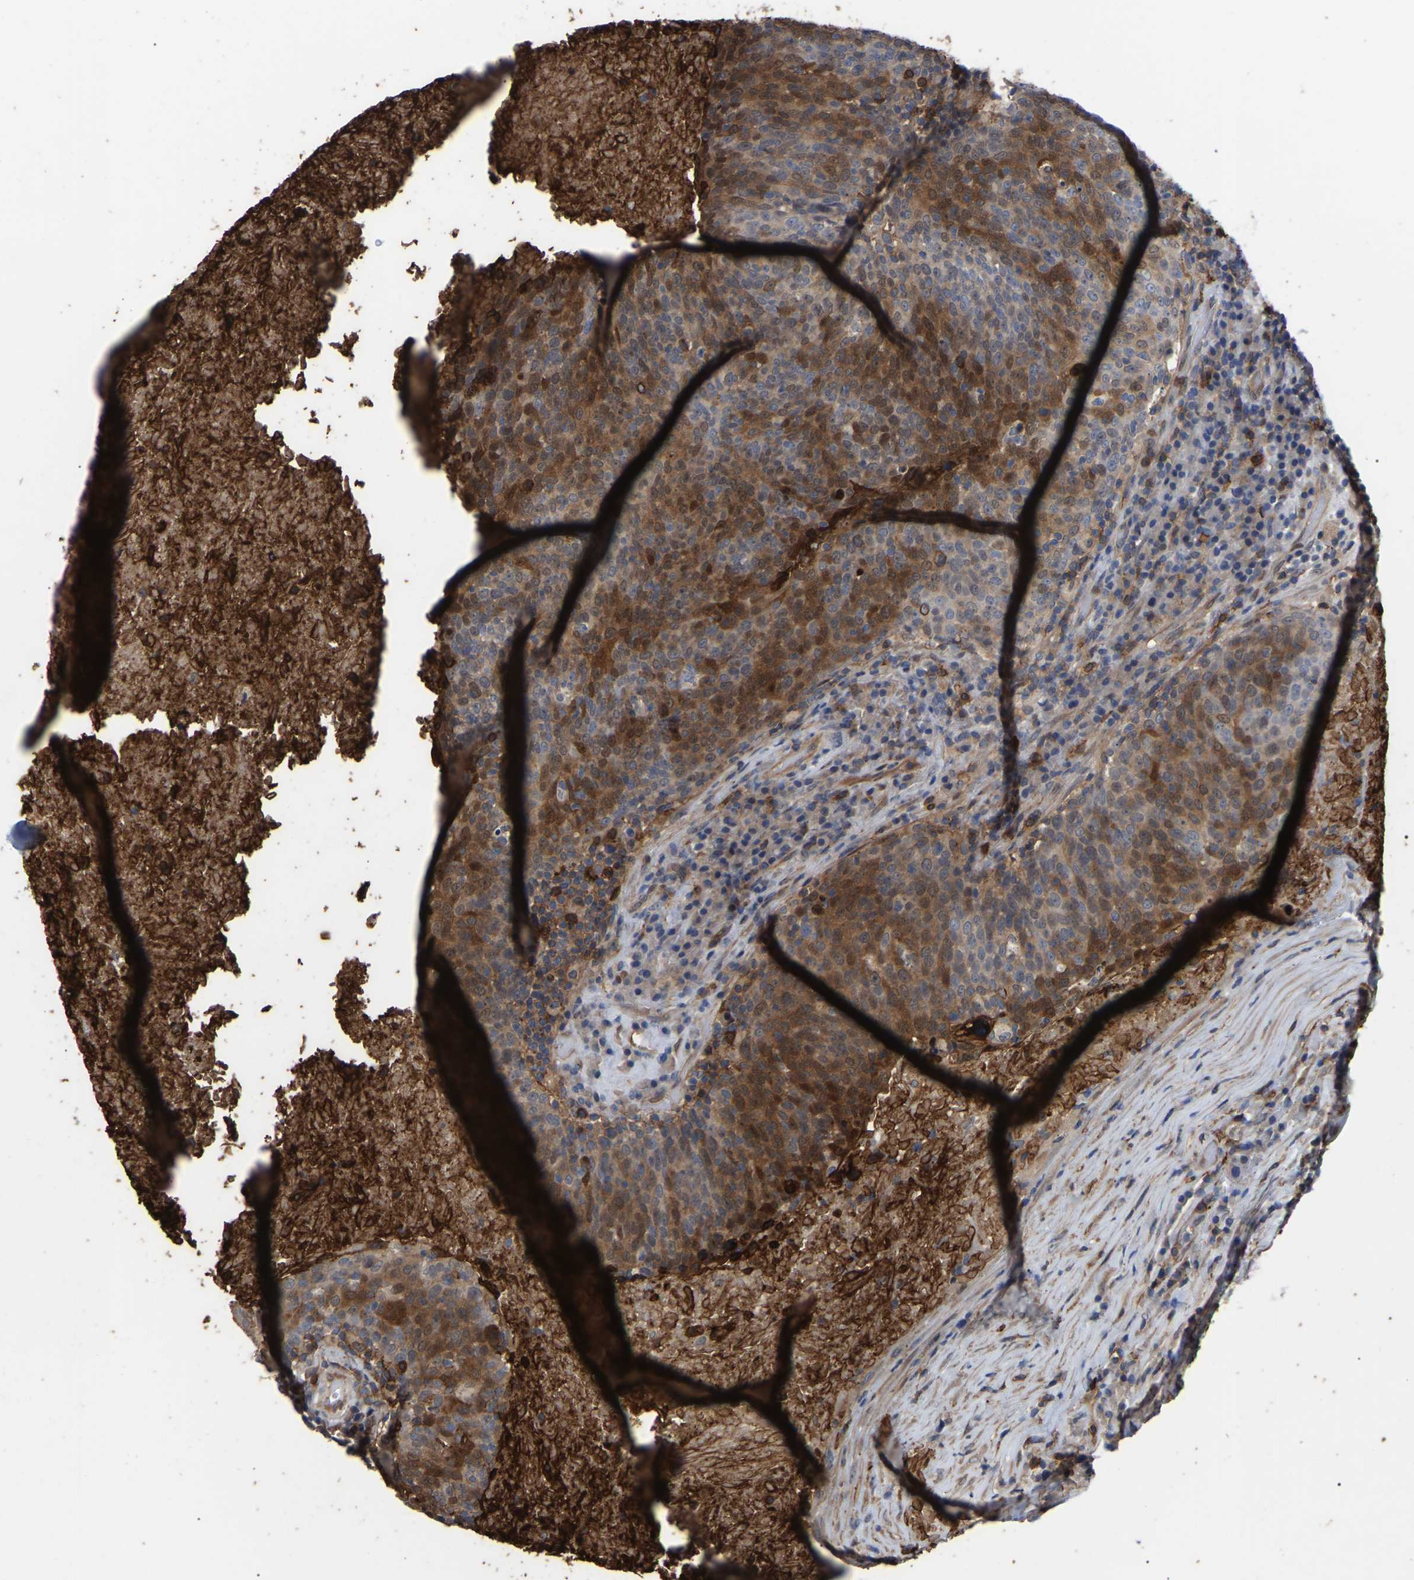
{"staining": {"intensity": "moderate", "quantity": ">75%", "location": "cytoplasmic/membranous"}, "tissue": "head and neck cancer", "cell_type": "Tumor cells", "image_type": "cancer", "snomed": [{"axis": "morphology", "description": "Squamous cell carcinoma, NOS"}, {"axis": "morphology", "description": "Squamous cell carcinoma, metastatic, NOS"}, {"axis": "topography", "description": "Lymph node"}, {"axis": "topography", "description": "Head-Neck"}], "caption": "Brown immunohistochemical staining in head and neck cancer shows moderate cytoplasmic/membranous staining in approximately >75% of tumor cells. Using DAB (brown) and hematoxylin (blue) stains, captured at high magnification using brightfield microscopy.", "gene": "CIT", "patient": {"sex": "male", "age": 62}}